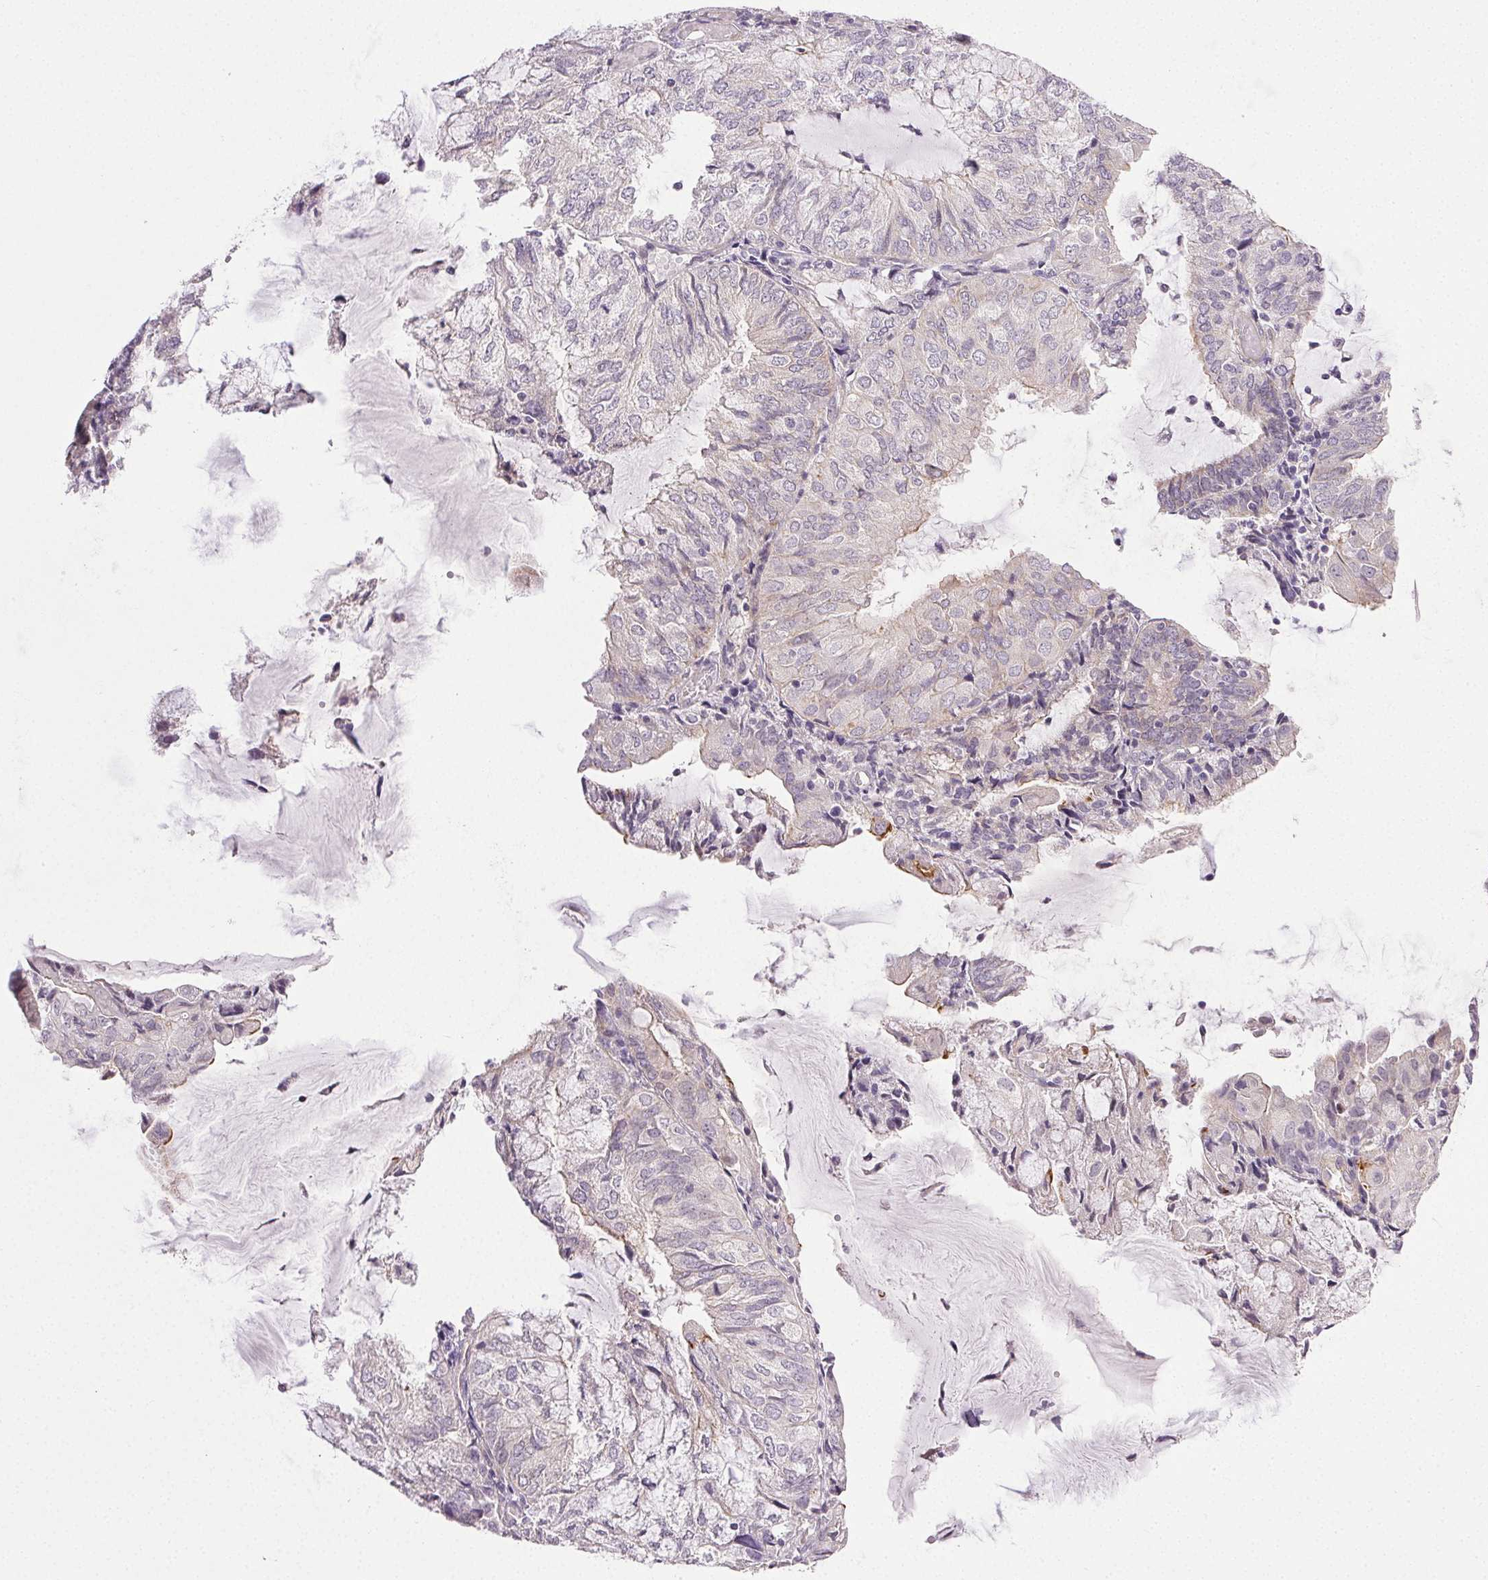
{"staining": {"intensity": "weak", "quantity": "<25%", "location": "cytoplasmic/membranous"}, "tissue": "endometrial cancer", "cell_type": "Tumor cells", "image_type": "cancer", "snomed": [{"axis": "morphology", "description": "Adenocarcinoma, NOS"}, {"axis": "topography", "description": "Endometrium"}], "caption": "Tumor cells are negative for brown protein staining in endometrial adenocarcinoma.", "gene": "PLCB1", "patient": {"sex": "female", "age": 81}}